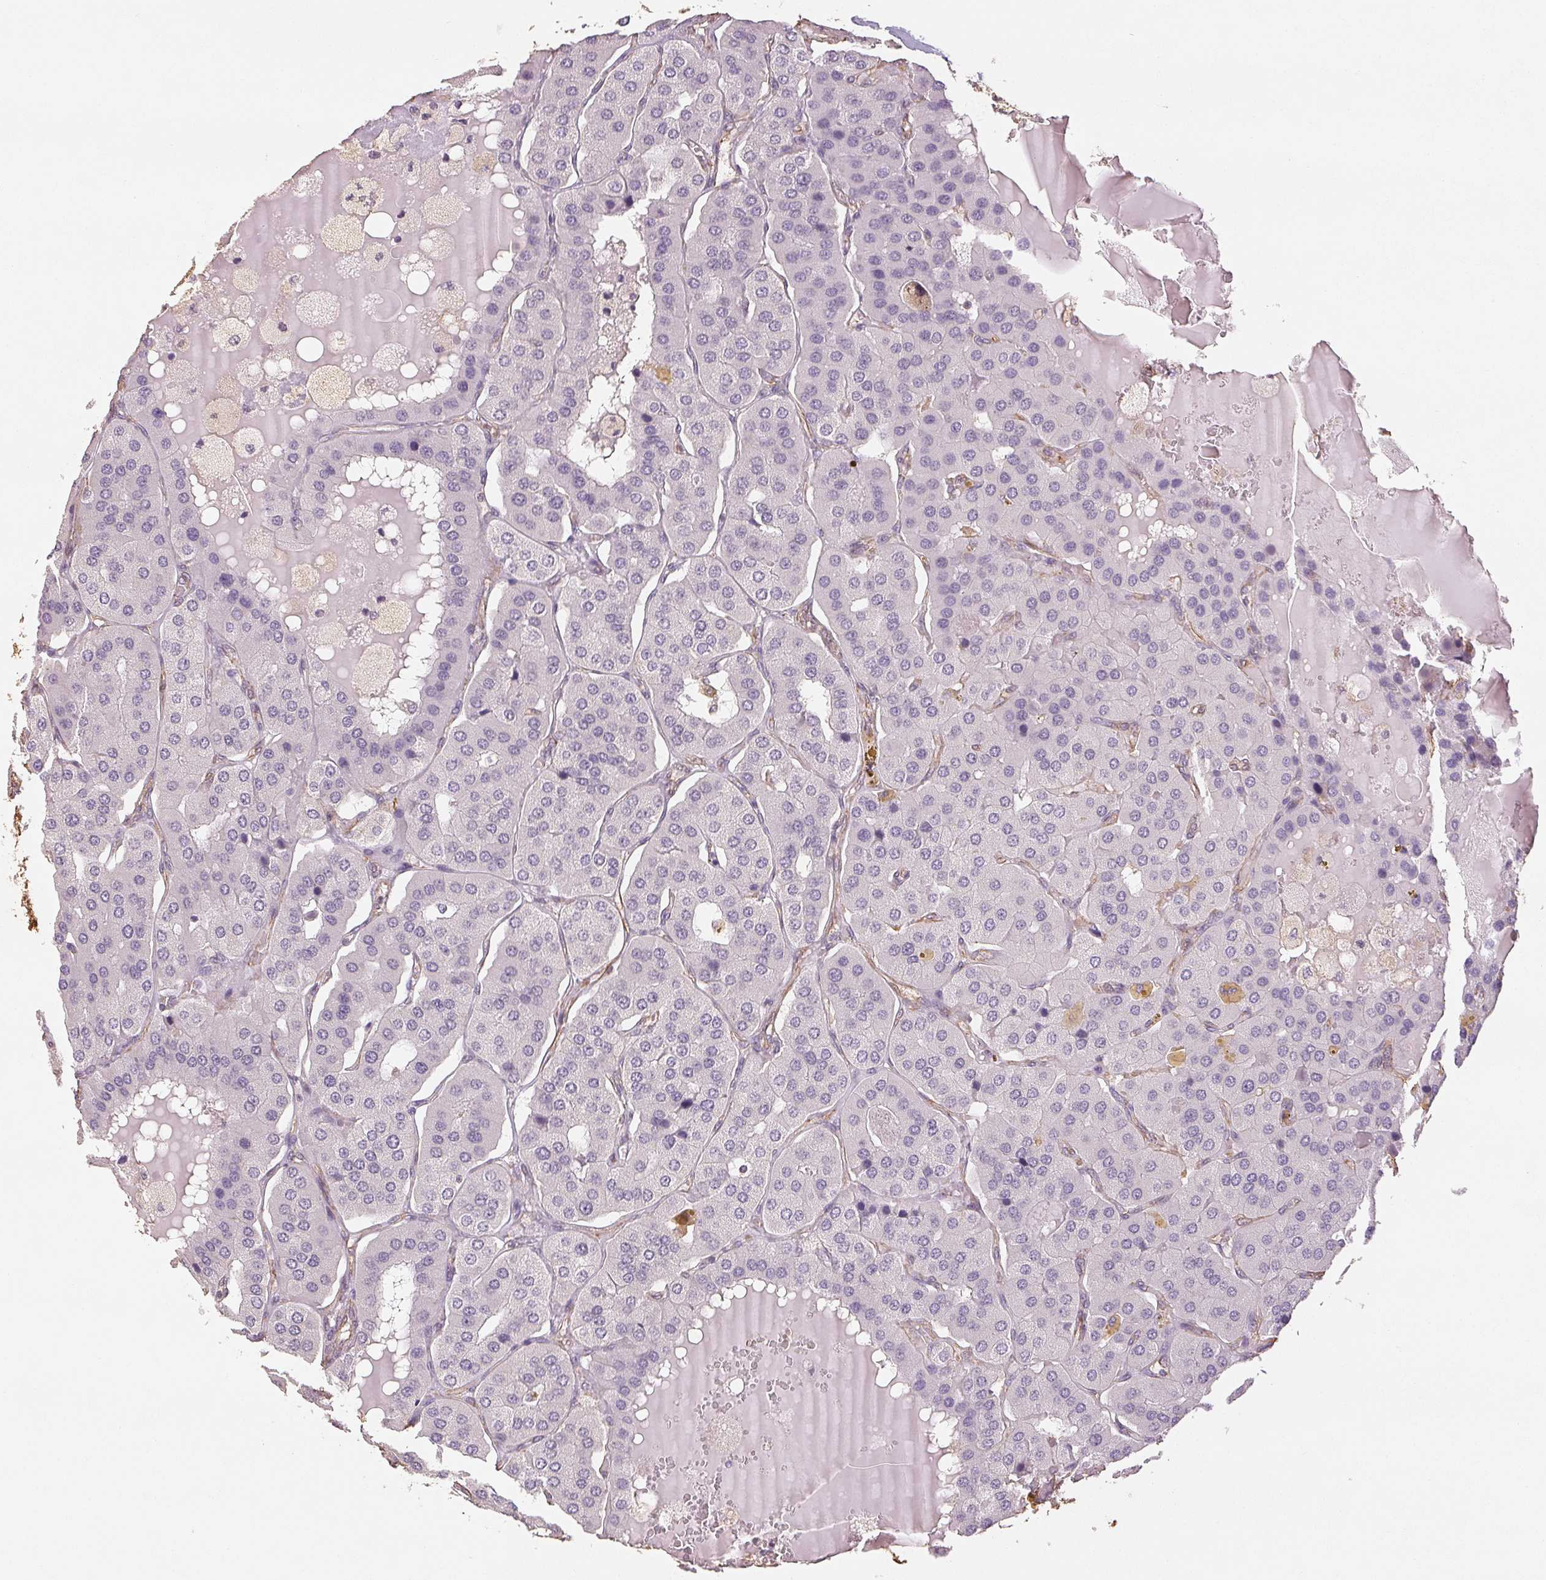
{"staining": {"intensity": "negative", "quantity": "none", "location": "none"}, "tissue": "parathyroid gland", "cell_type": "Glandular cells", "image_type": "normal", "snomed": [{"axis": "morphology", "description": "Normal tissue, NOS"}, {"axis": "morphology", "description": "Adenoma, NOS"}, {"axis": "topography", "description": "Parathyroid gland"}], "caption": "Immunohistochemistry (IHC) photomicrograph of benign parathyroid gland stained for a protein (brown), which exhibits no staining in glandular cells.", "gene": "COL7A1", "patient": {"sex": "female", "age": 86}}